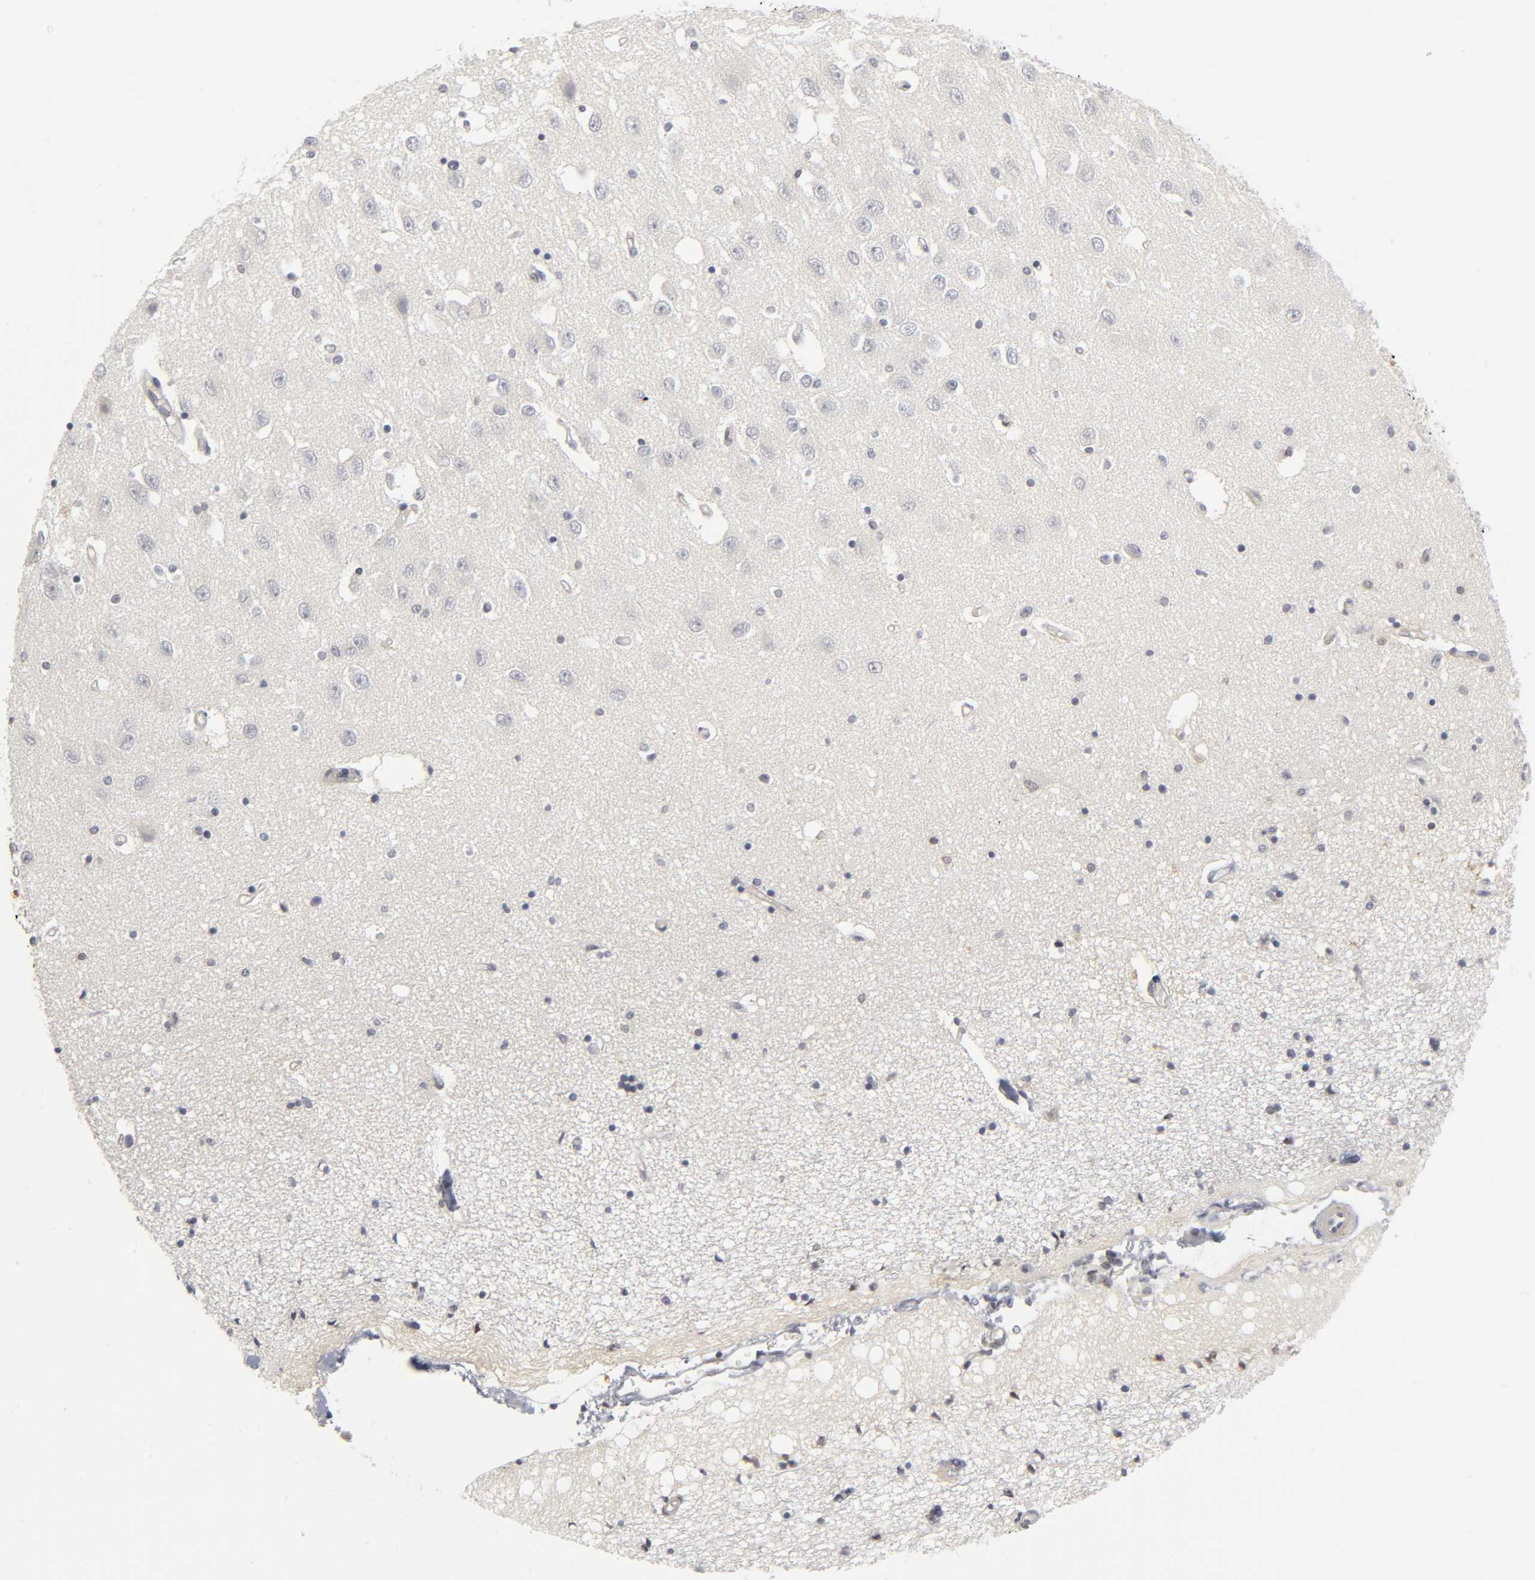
{"staining": {"intensity": "negative", "quantity": "none", "location": "none"}, "tissue": "hippocampus", "cell_type": "Glial cells", "image_type": "normal", "snomed": [{"axis": "morphology", "description": "Normal tissue, NOS"}, {"axis": "topography", "description": "Hippocampus"}], "caption": "Immunohistochemistry photomicrograph of unremarkable human hippocampus stained for a protein (brown), which shows no positivity in glial cells.", "gene": "PDLIM3", "patient": {"sex": "female", "age": 54}}